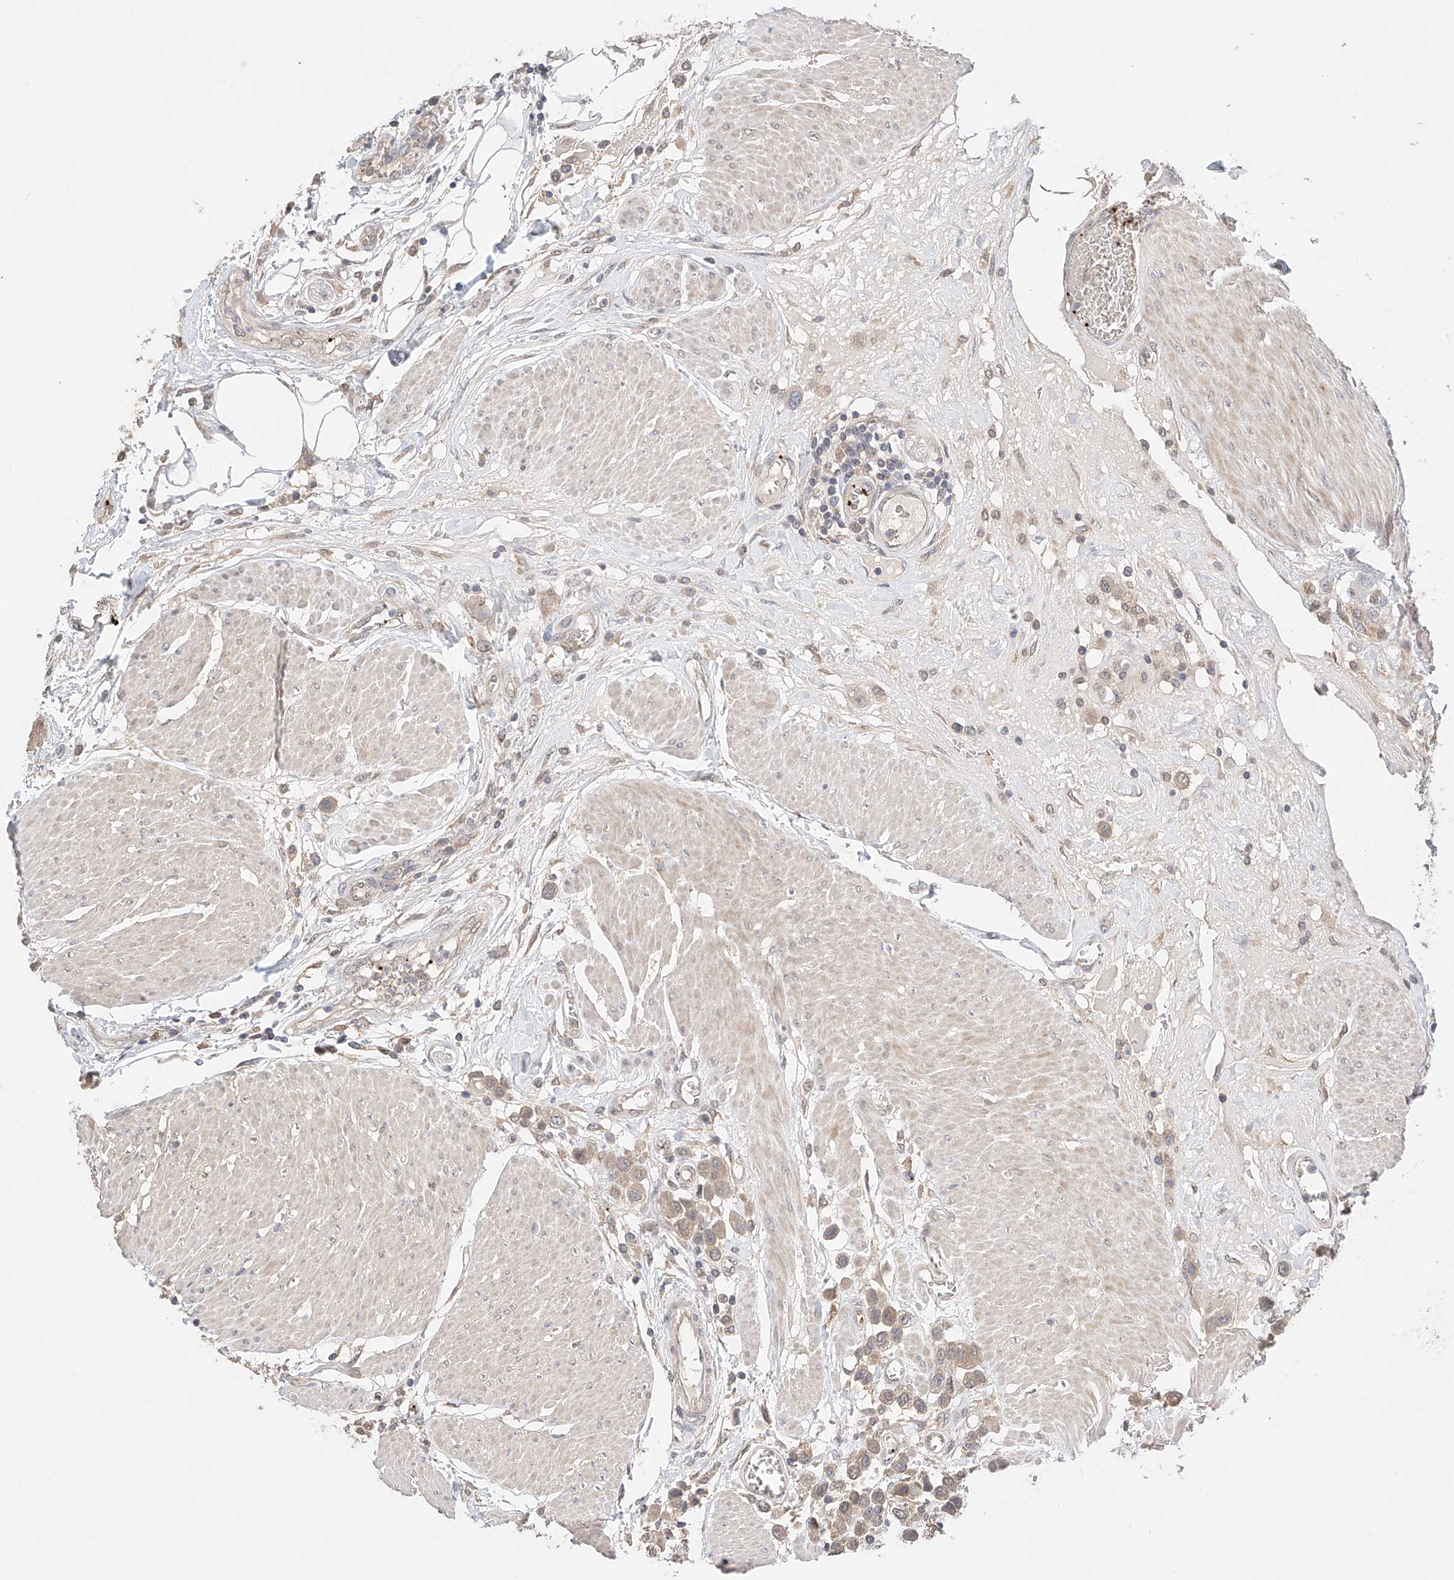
{"staining": {"intensity": "weak", "quantity": ">75%", "location": "cytoplasmic/membranous"}, "tissue": "urothelial cancer", "cell_type": "Tumor cells", "image_type": "cancer", "snomed": [{"axis": "morphology", "description": "Urothelial carcinoma, High grade"}, {"axis": "topography", "description": "Urinary bladder"}], "caption": "Urothelial cancer stained for a protein shows weak cytoplasmic/membranous positivity in tumor cells. (IHC, brightfield microscopy, high magnification).", "gene": "ZFHX2", "patient": {"sex": "male", "age": 50}}